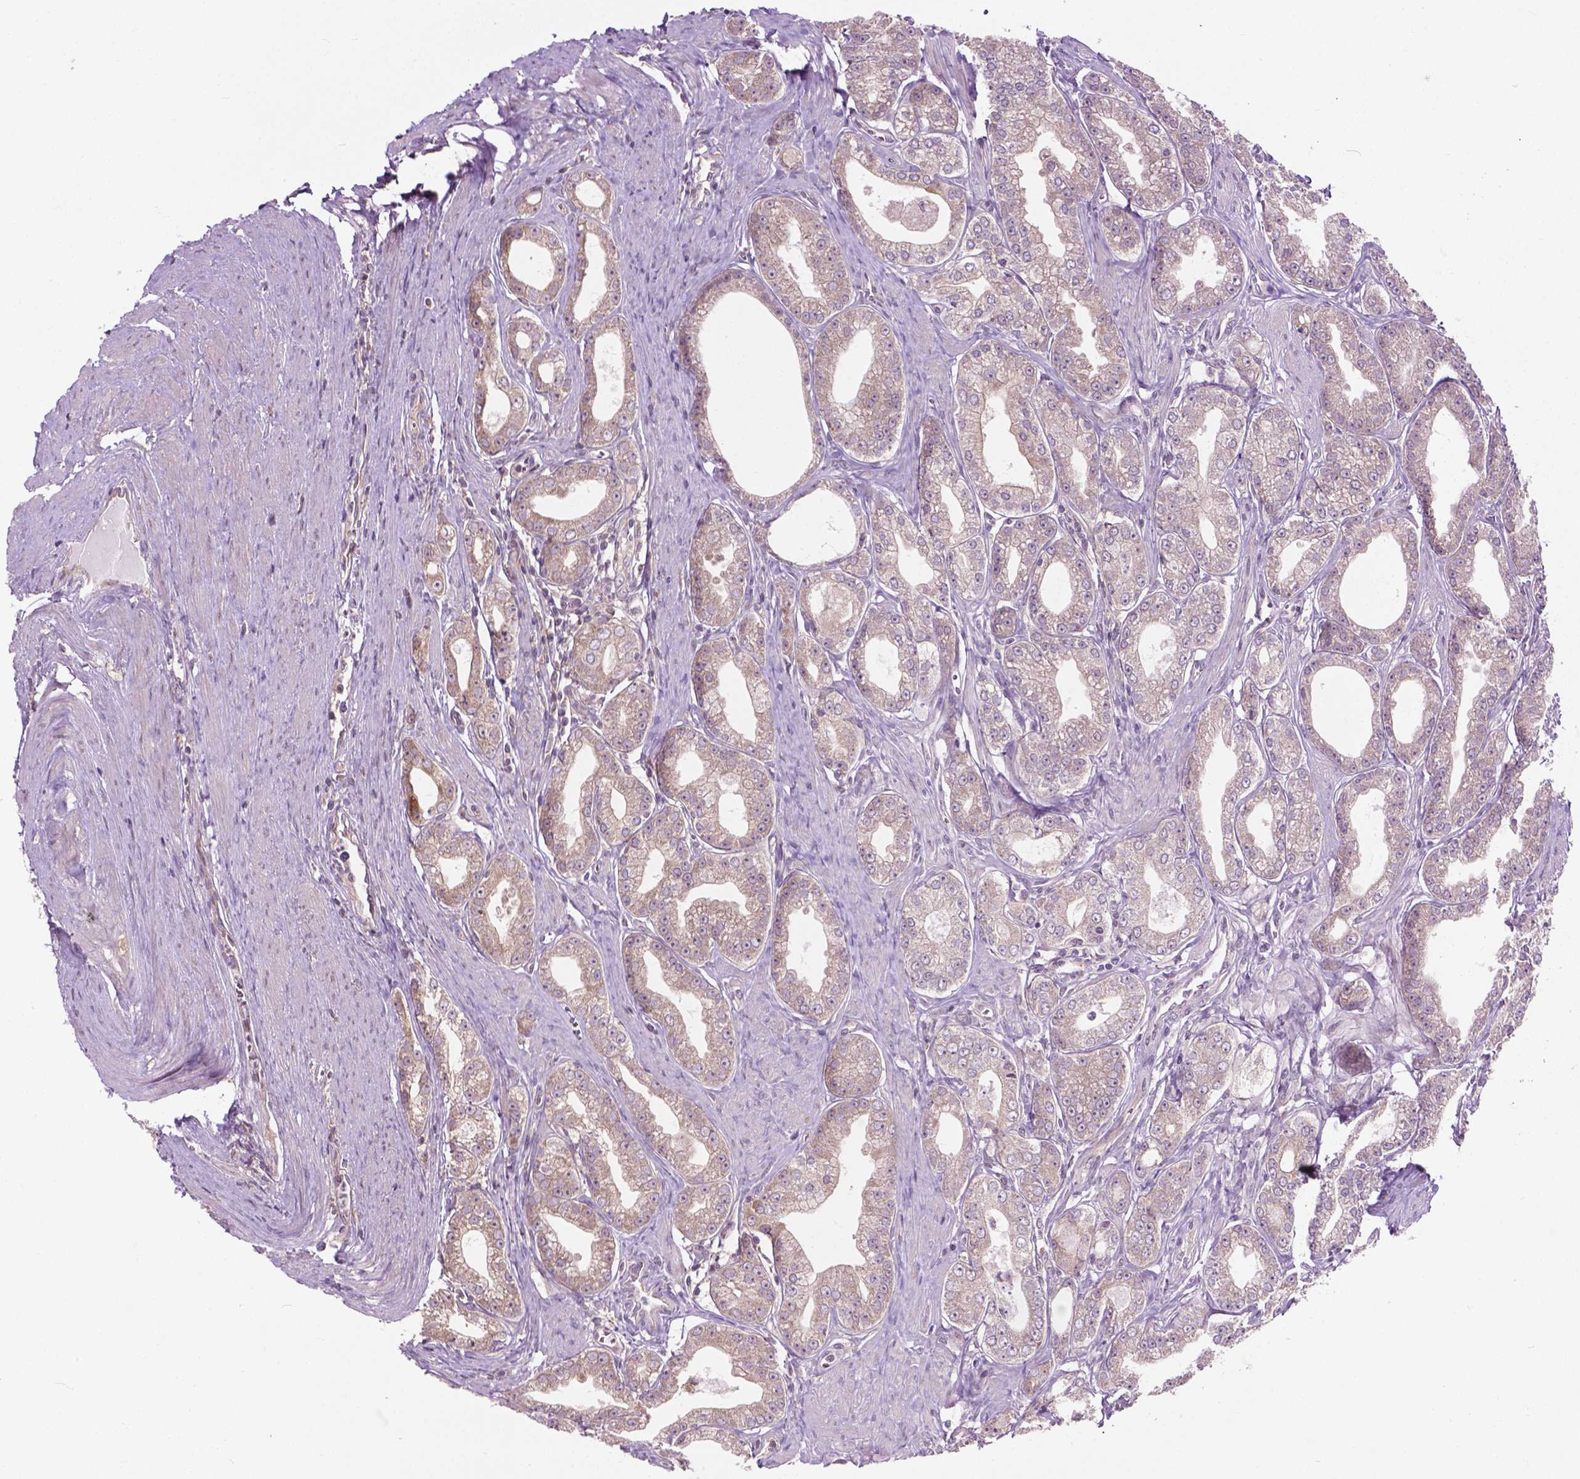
{"staining": {"intensity": "weak", "quantity": "25%-75%", "location": "cytoplasmic/membranous"}, "tissue": "prostate cancer", "cell_type": "Tumor cells", "image_type": "cancer", "snomed": [{"axis": "morphology", "description": "Adenocarcinoma, NOS"}, {"axis": "topography", "description": "Prostate"}], "caption": "High-power microscopy captured an immunohistochemistry (IHC) photomicrograph of adenocarcinoma (prostate), revealing weak cytoplasmic/membranous expression in approximately 25%-75% of tumor cells. Immunohistochemistry stains the protein in brown and the nuclei are stained blue.", "gene": "MZT1", "patient": {"sex": "male", "age": 71}}